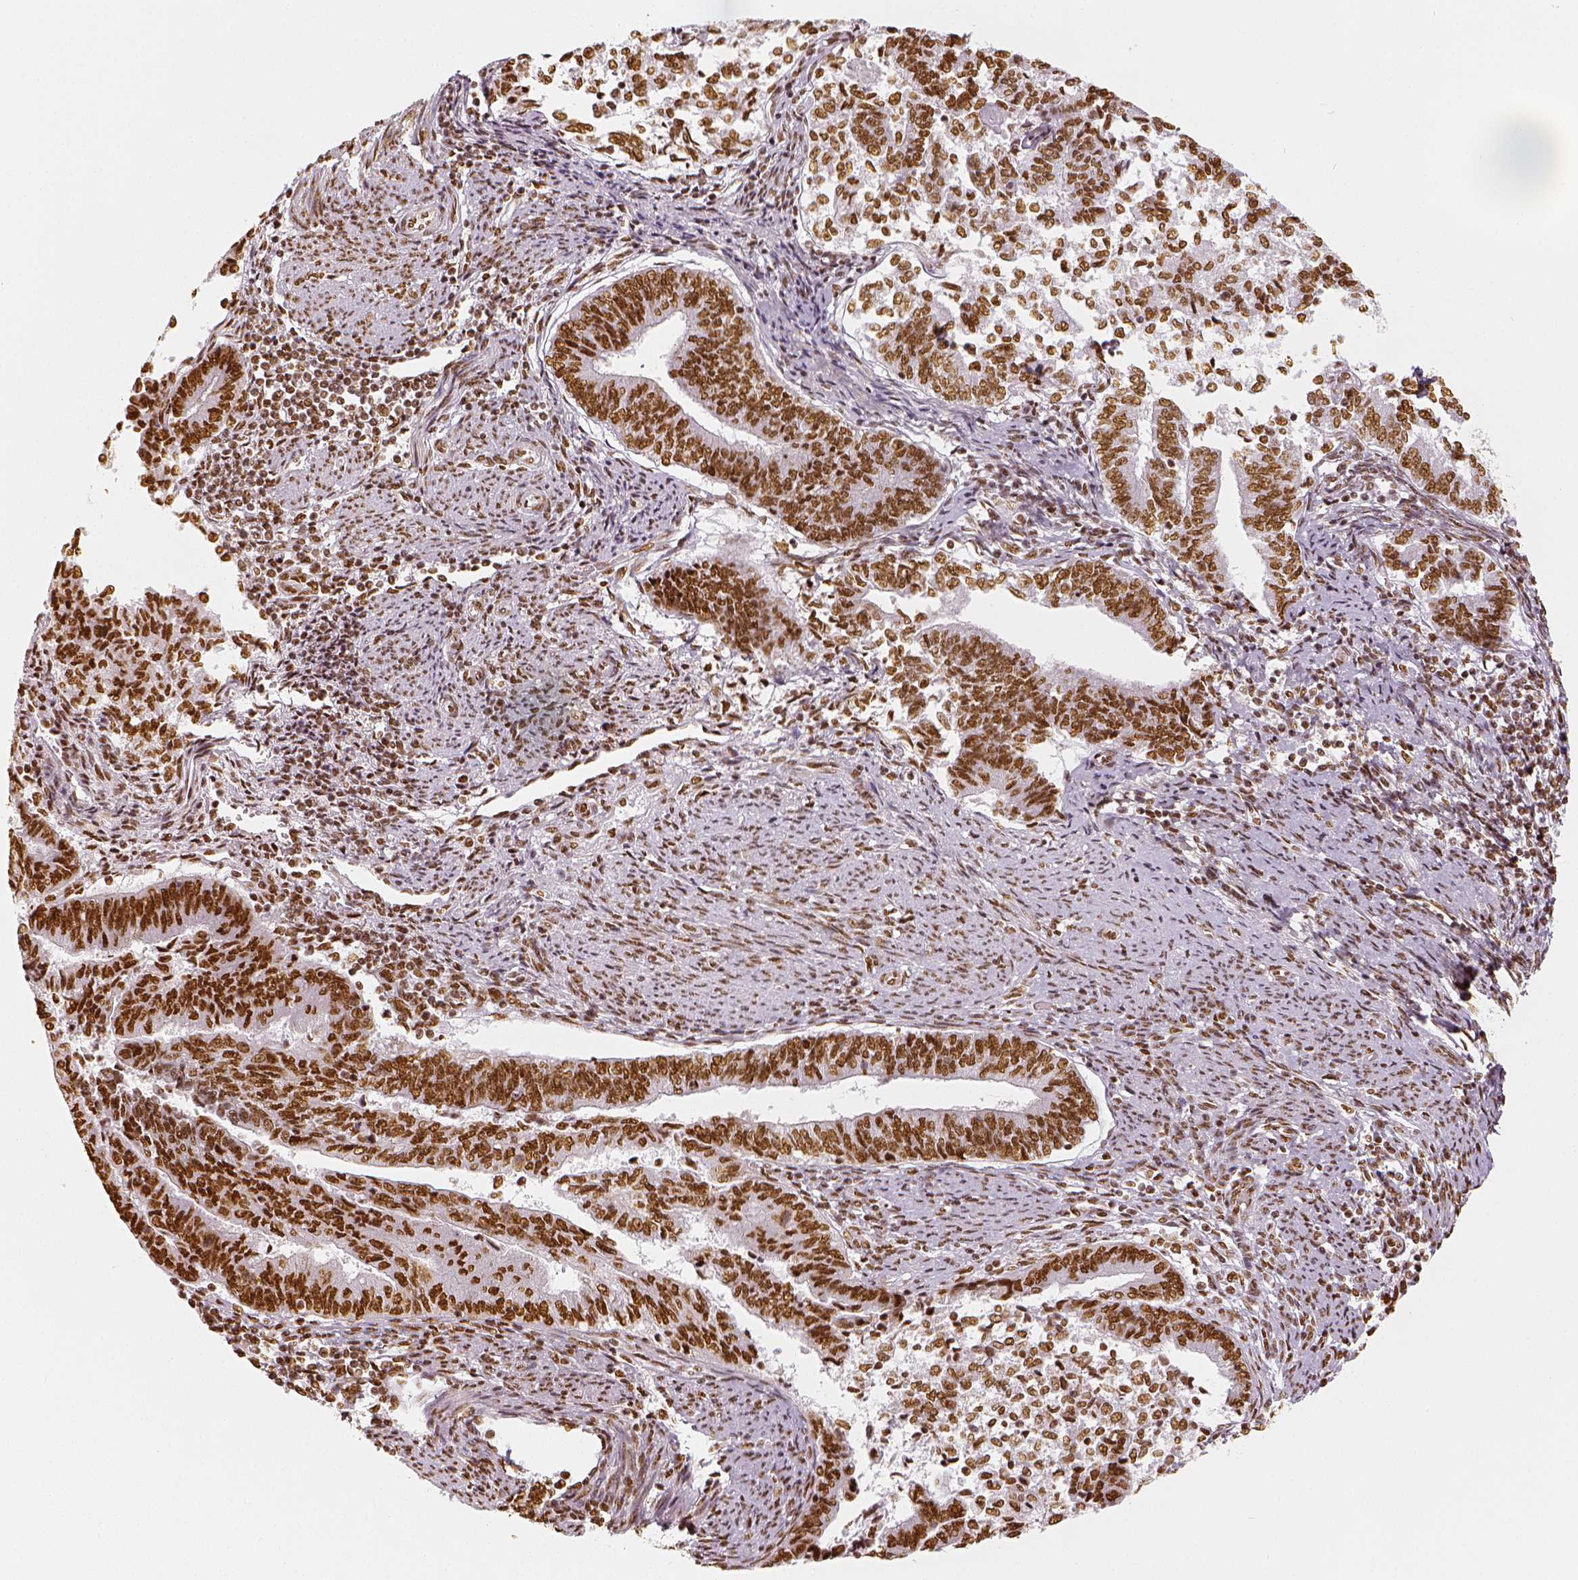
{"staining": {"intensity": "moderate", "quantity": ">75%", "location": "nuclear"}, "tissue": "endometrial cancer", "cell_type": "Tumor cells", "image_type": "cancer", "snomed": [{"axis": "morphology", "description": "Adenocarcinoma, NOS"}, {"axis": "topography", "description": "Endometrium"}], "caption": "Endometrial adenocarcinoma stained with DAB (3,3'-diaminobenzidine) immunohistochemistry (IHC) reveals medium levels of moderate nuclear staining in about >75% of tumor cells.", "gene": "KDM5B", "patient": {"sex": "female", "age": 65}}